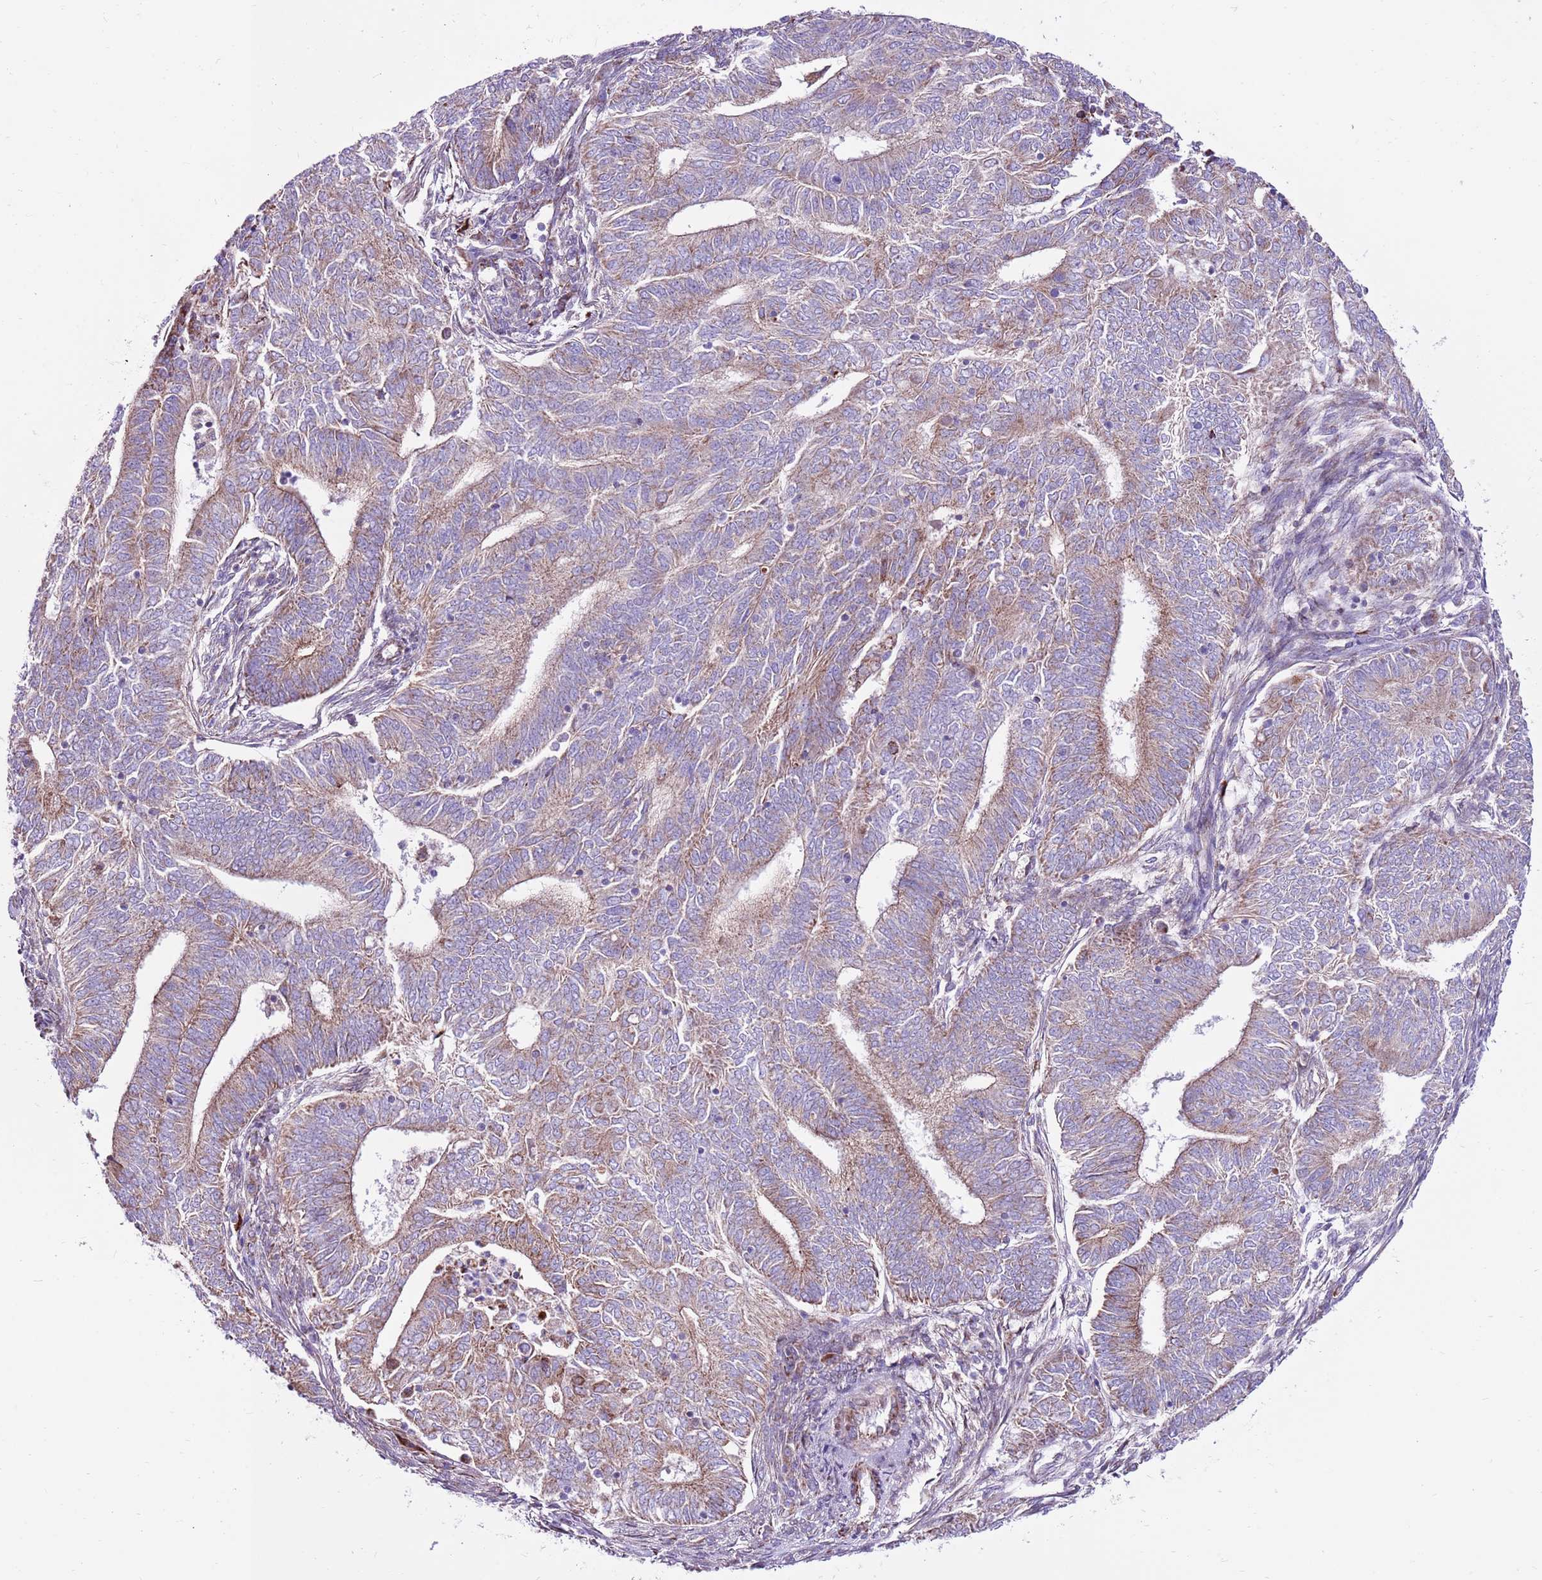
{"staining": {"intensity": "moderate", "quantity": "25%-75%", "location": "cytoplasmic/membranous"}, "tissue": "endometrial cancer", "cell_type": "Tumor cells", "image_type": "cancer", "snomed": [{"axis": "morphology", "description": "Adenocarcinoma, NOS"}, {"axis": "topography", "description": "Endometrium"}], "caption": "Protein staining of endometrial adenocarcinoma tissue demonstrates moderate cytoplasmic/membranous positivity in about 25%-75% of tumor cells.", "gene": "HECTD4", "patient": {"sex": "female", "age": 62}}